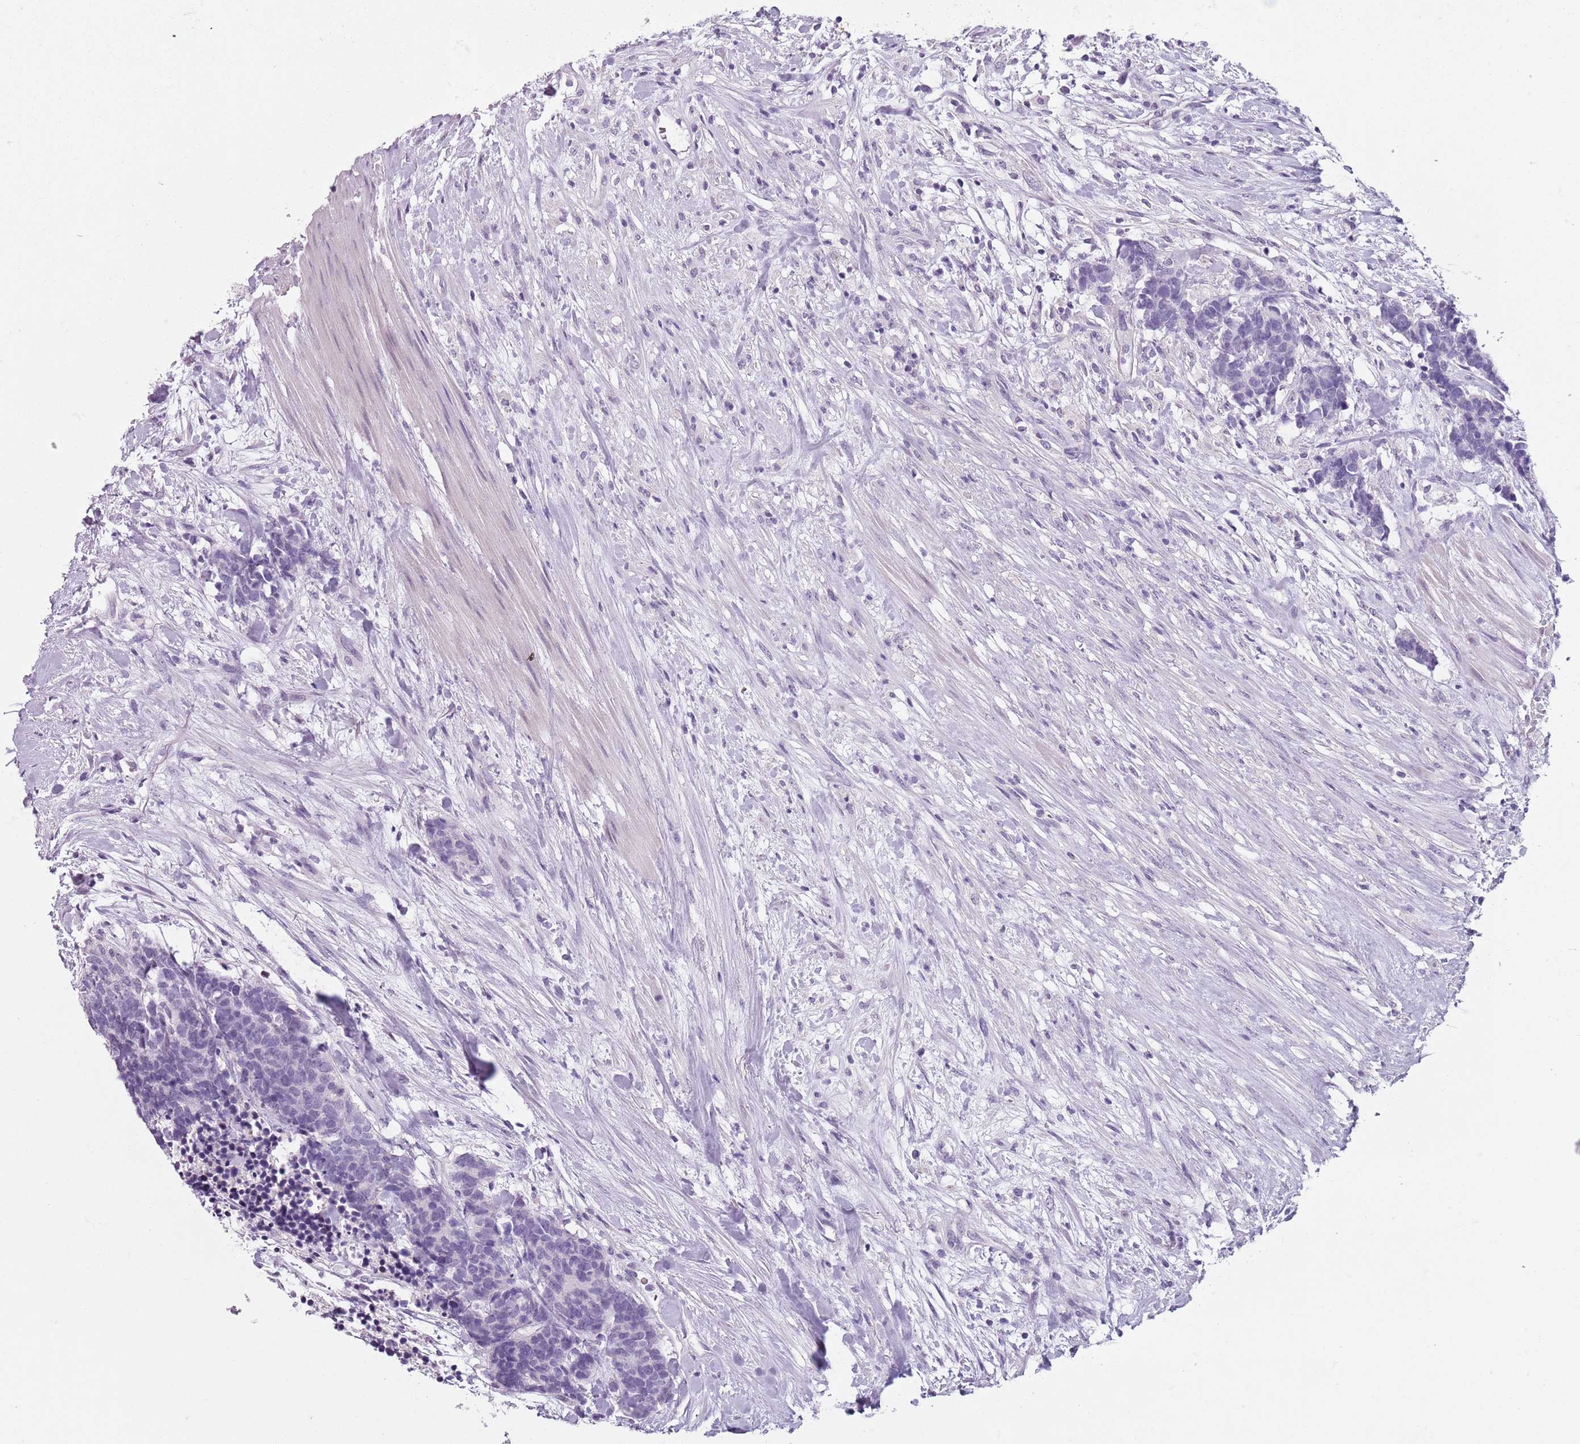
{"staining": {"intensity": "negative", "quantity": "none", "location": "none"}, "tissue": "carcinoid", "cell_type": "Tumor cells", "image_type": "cancer", "snomed": [{"axis": "morphology", "description": "Carcinoma, NOS"}, {"axis": "morphology", "description": "Carcinoid, malignant, NOS"}, {"axis": "topography", "description": "Prostate"}], "caption": "Tumor cells show no significant protein expression in malignant carcinoid.", "gene": "SPESP1", "patient": {"sex": "male", "age": 57}}